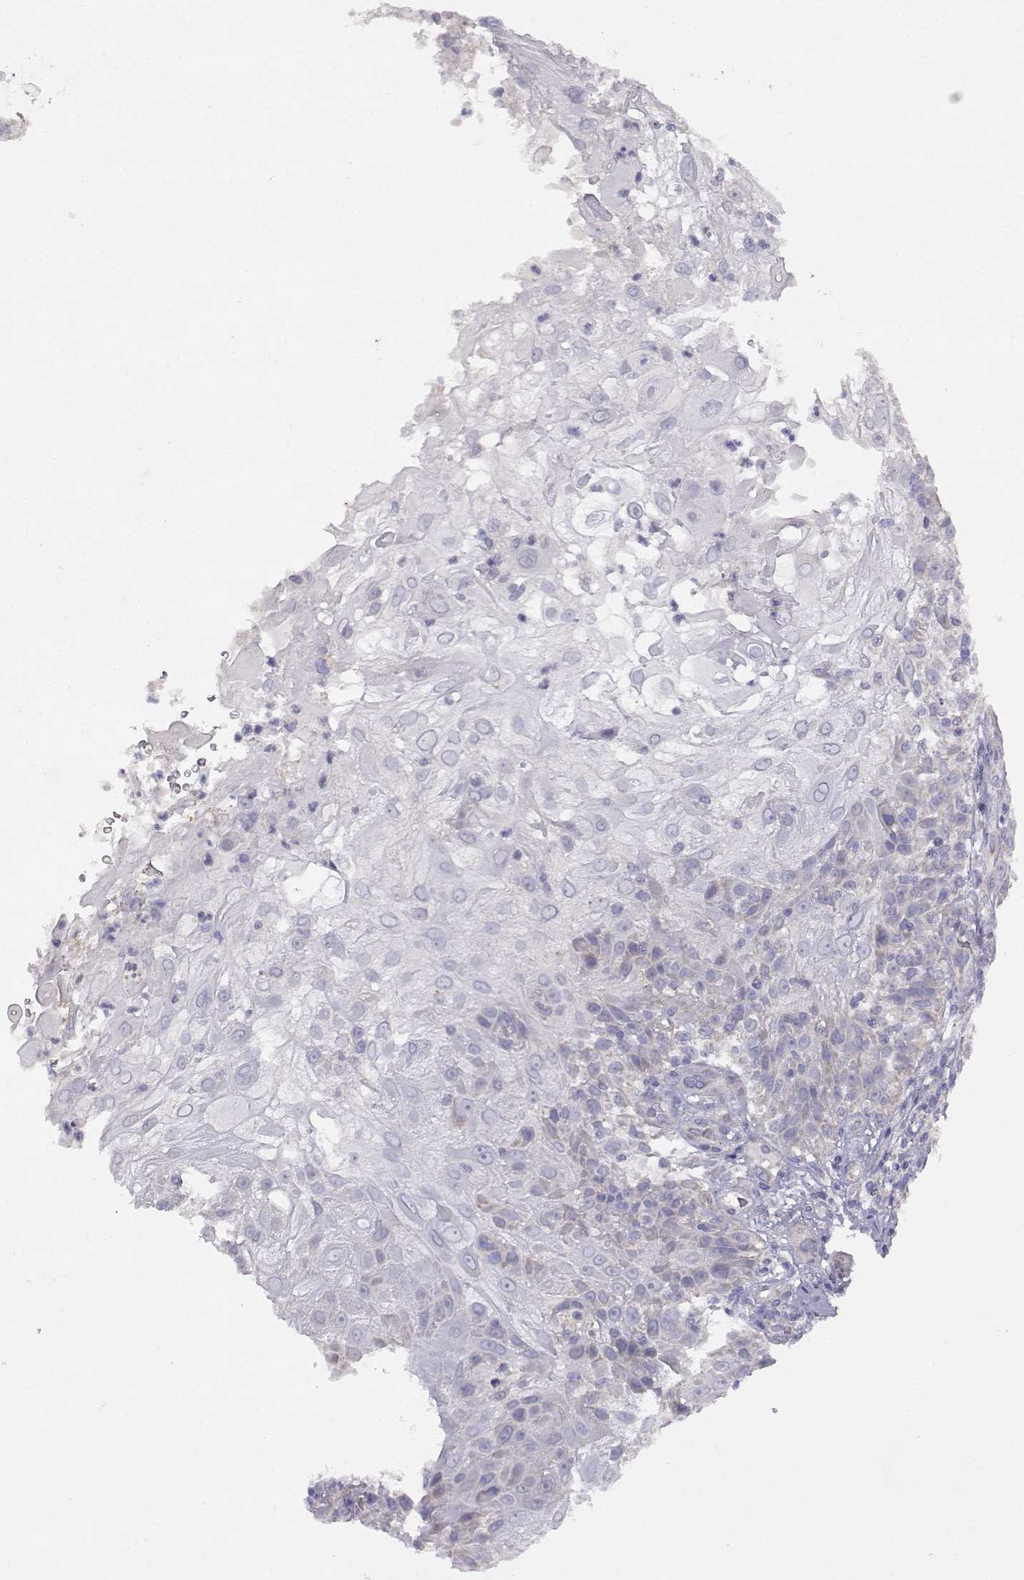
{"staining": {"intensity": "weak", "quantity": "<25%", "location": "cytoplasmic/membranous"}, "tissue": "skin cancer", "cell_type": "Tumor cells", "image_type": "cancer", "snomed": [{"axis": "morphology", "description": "Normal tissue, NOS"}, {"axis": "morphology", "description": "Squamous cell carcinoma, NOS"}, {"axis": "topography", "description": "Skin"}], "caption": "Human skin squamous cell carcinoma stained for a protein using IHC reveals no positivity in tumor cells.", "gene": "DDC", "patient": {"sex": "female", "age": 83}}